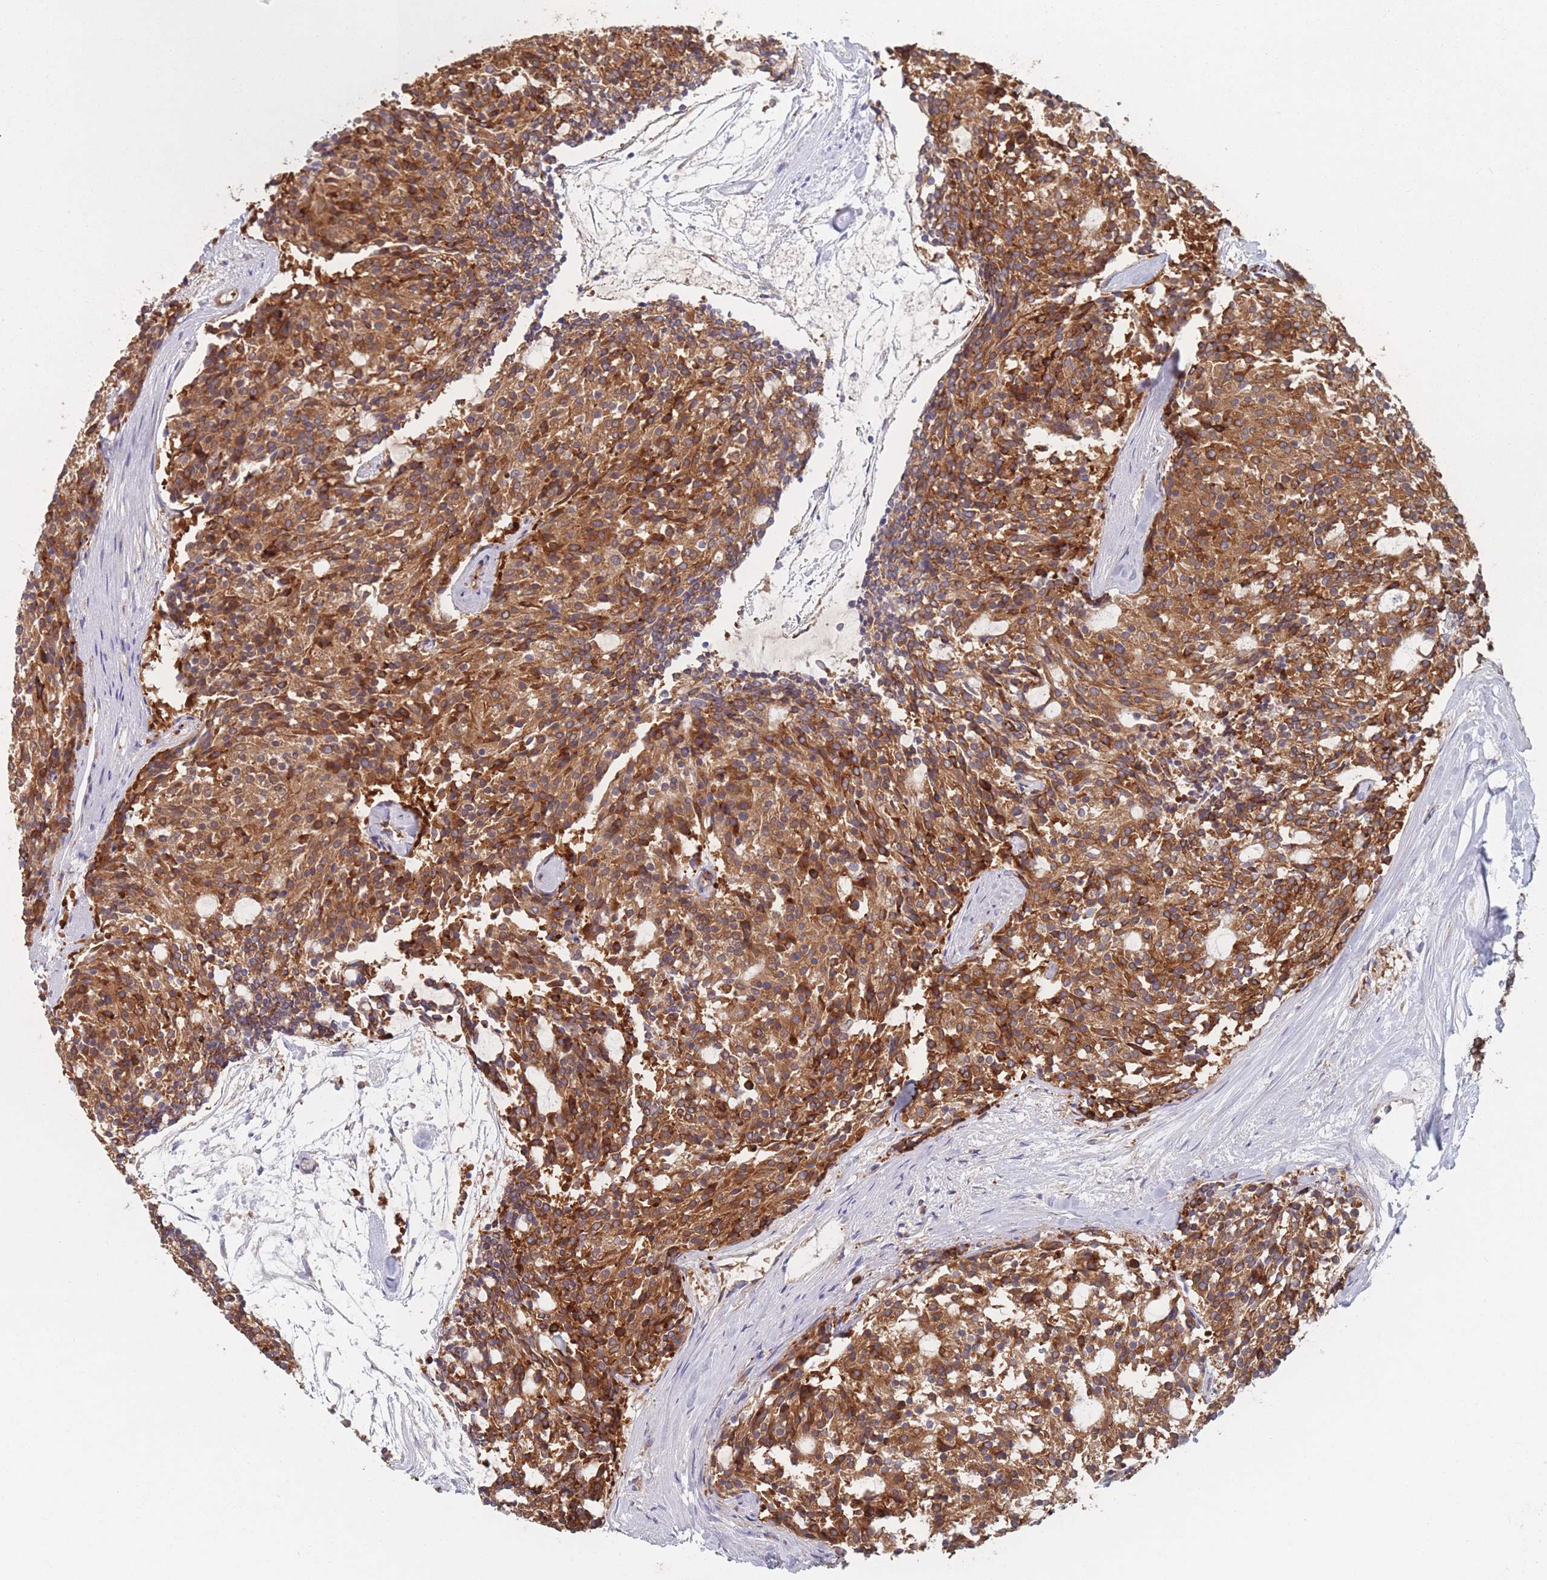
{"staining": {"intensity": "strong", "quantity": ">75%", "location": "cytoplasmic/membranous"}, "tissue": "carcinoid", "cell_type": "Tumor cells", "image_type": "cancer", "snomed": [{"axis": "morphology", "description": "Carcinoid, malignant, NOS"}, {"axis": "topography", "description": "Pancreas"}], "caption": "High-power microscopy captured an immunohistochemistry (IHC) histopathology image of carcinoid, revealing strong cytoplasmic/membranous staining in about >75% of tumor cells.", "gene": "EEF1B2", "patient": {"sex": "female", "age": 54}}